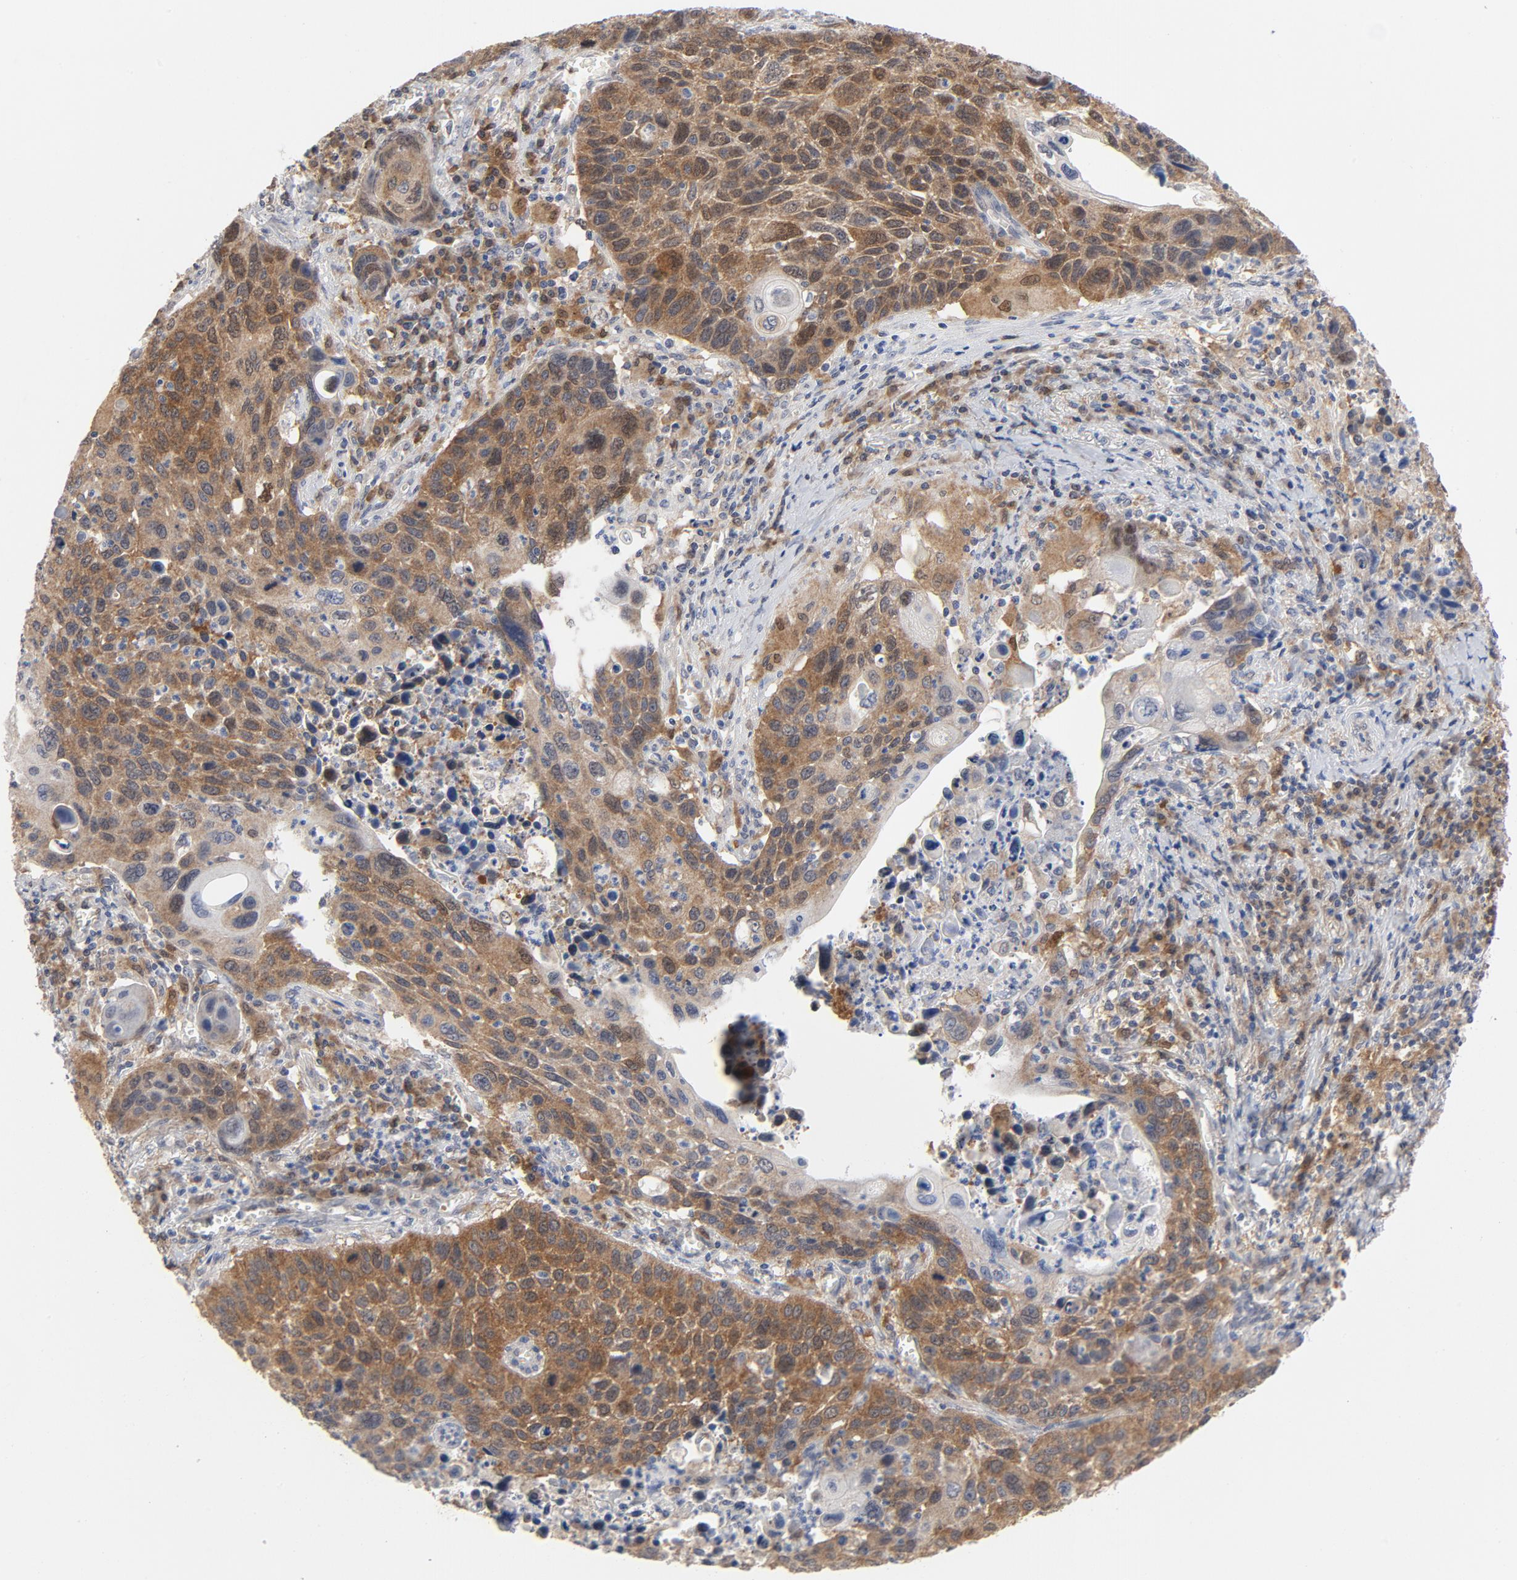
{"staining": {"intensity": "moderate", "quantity": ">75%", "location": "cytoplasmic/membranous,nuclear"}, "tissue": "lung cancer", "cell_type": "Tumor cells", "image_type": "cancer", "snomed": [{"axis": "morphology", "description": "Squamous cell carcinoma, NOS"}, {"axis": "topography", "description": "Lung"}], "caption": "Moderate cytoplasmic/membranous and nuclear protein positivity is seen in approximately >75% of tumor cells in lung squamous cell carcinoma.", "gene": "PRDX1", "patient": {"sex": "male", "age": 68}}